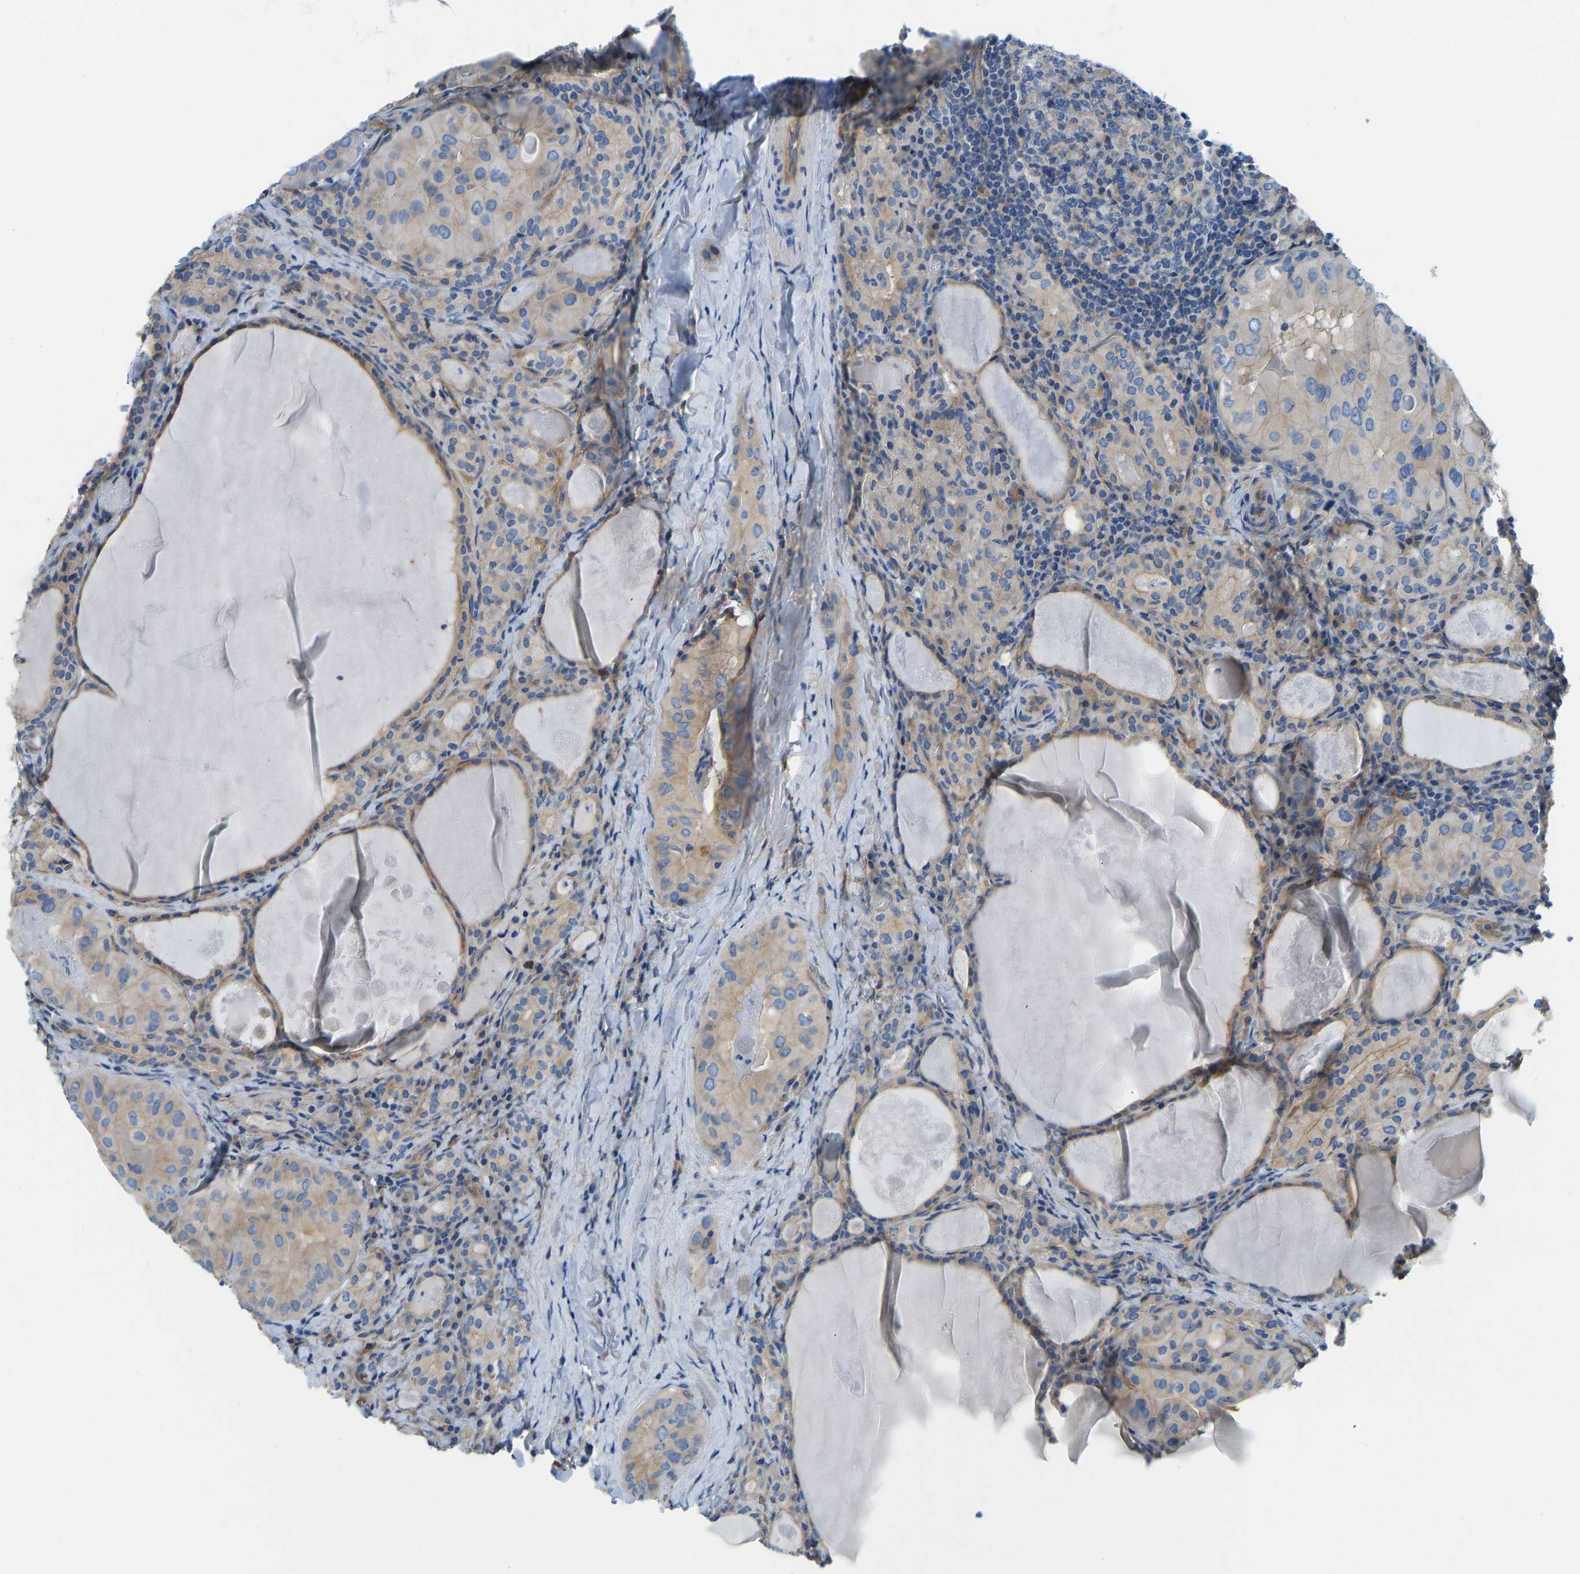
{"staining": {"intensity": "weak", "quantity": "<25%", "location": "cytoplasmic/membranous"}, "tissue": "thyroid cancer", "cell_type": "Tumor cells", "image_type": "cancer", "snomed": [{"axis": "morphology", "description": "Papillary adenocarcinoma, NOS"}, {"axis": "topography", "description": "Thyroid gland"}], "caption": "Immunohistochemistry (IHC) photomicrograph of human thyroid cancer stained for a protein (brown), which demonstrates no staining in tumor cells. The staining is performed using DAB brown chromogen with nuclei counter-stained in using hematoxylin.", "gene": "CHAD", "patient": {"sex": "female", "age": 42}}